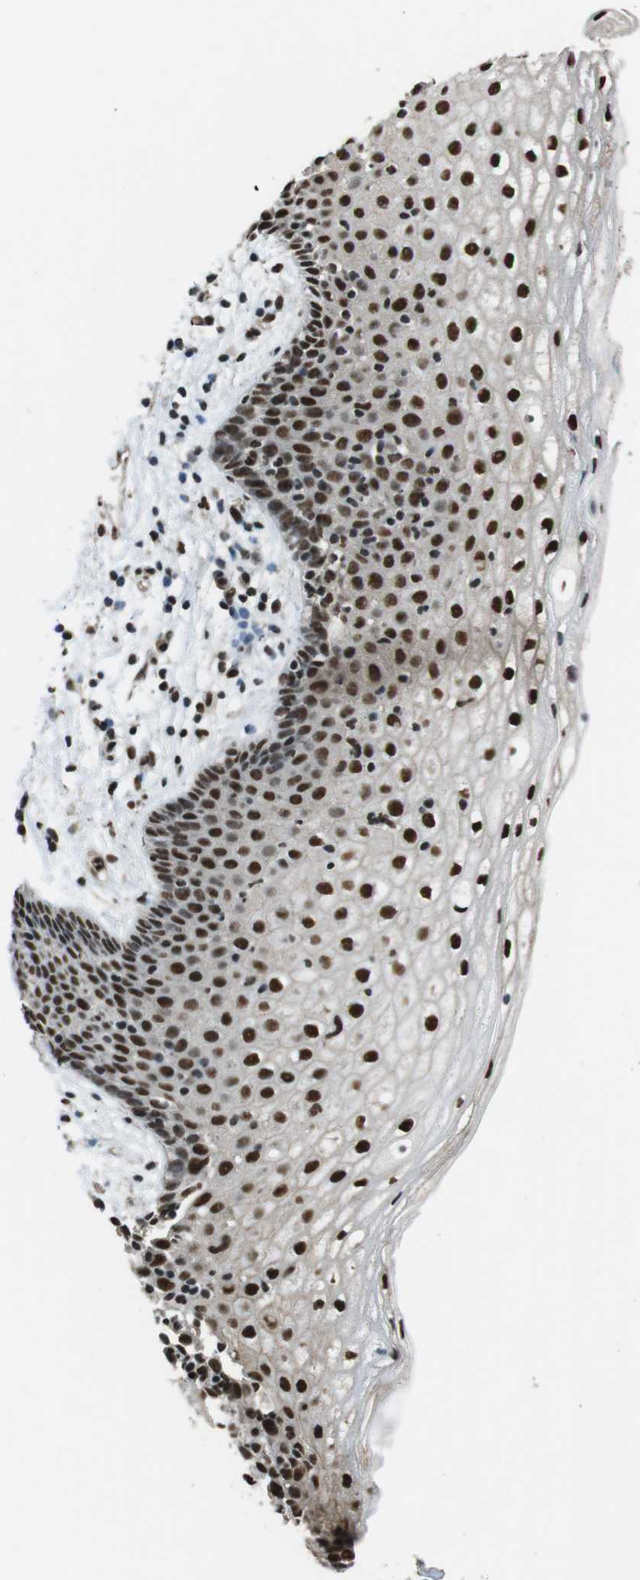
{"staining": {"intensity": "strong", "quantity": ">75%", "location": "nuclear"}, "tissue": "vagina", "cell_type": "Squamous epithelial cells", "image_type": "normal", "snomed": [{"axis": "morphology", "description": "Normal tissue, NOS"}, {"axis": "topography", "description": "Vagina"}], "caption": "The immunohistochemical stain shows strong nuclear expression in squamous epithelial cells of normal vagina.", "gene": "CSNK2B", "patient": {"sex": "female", "age": 44}}